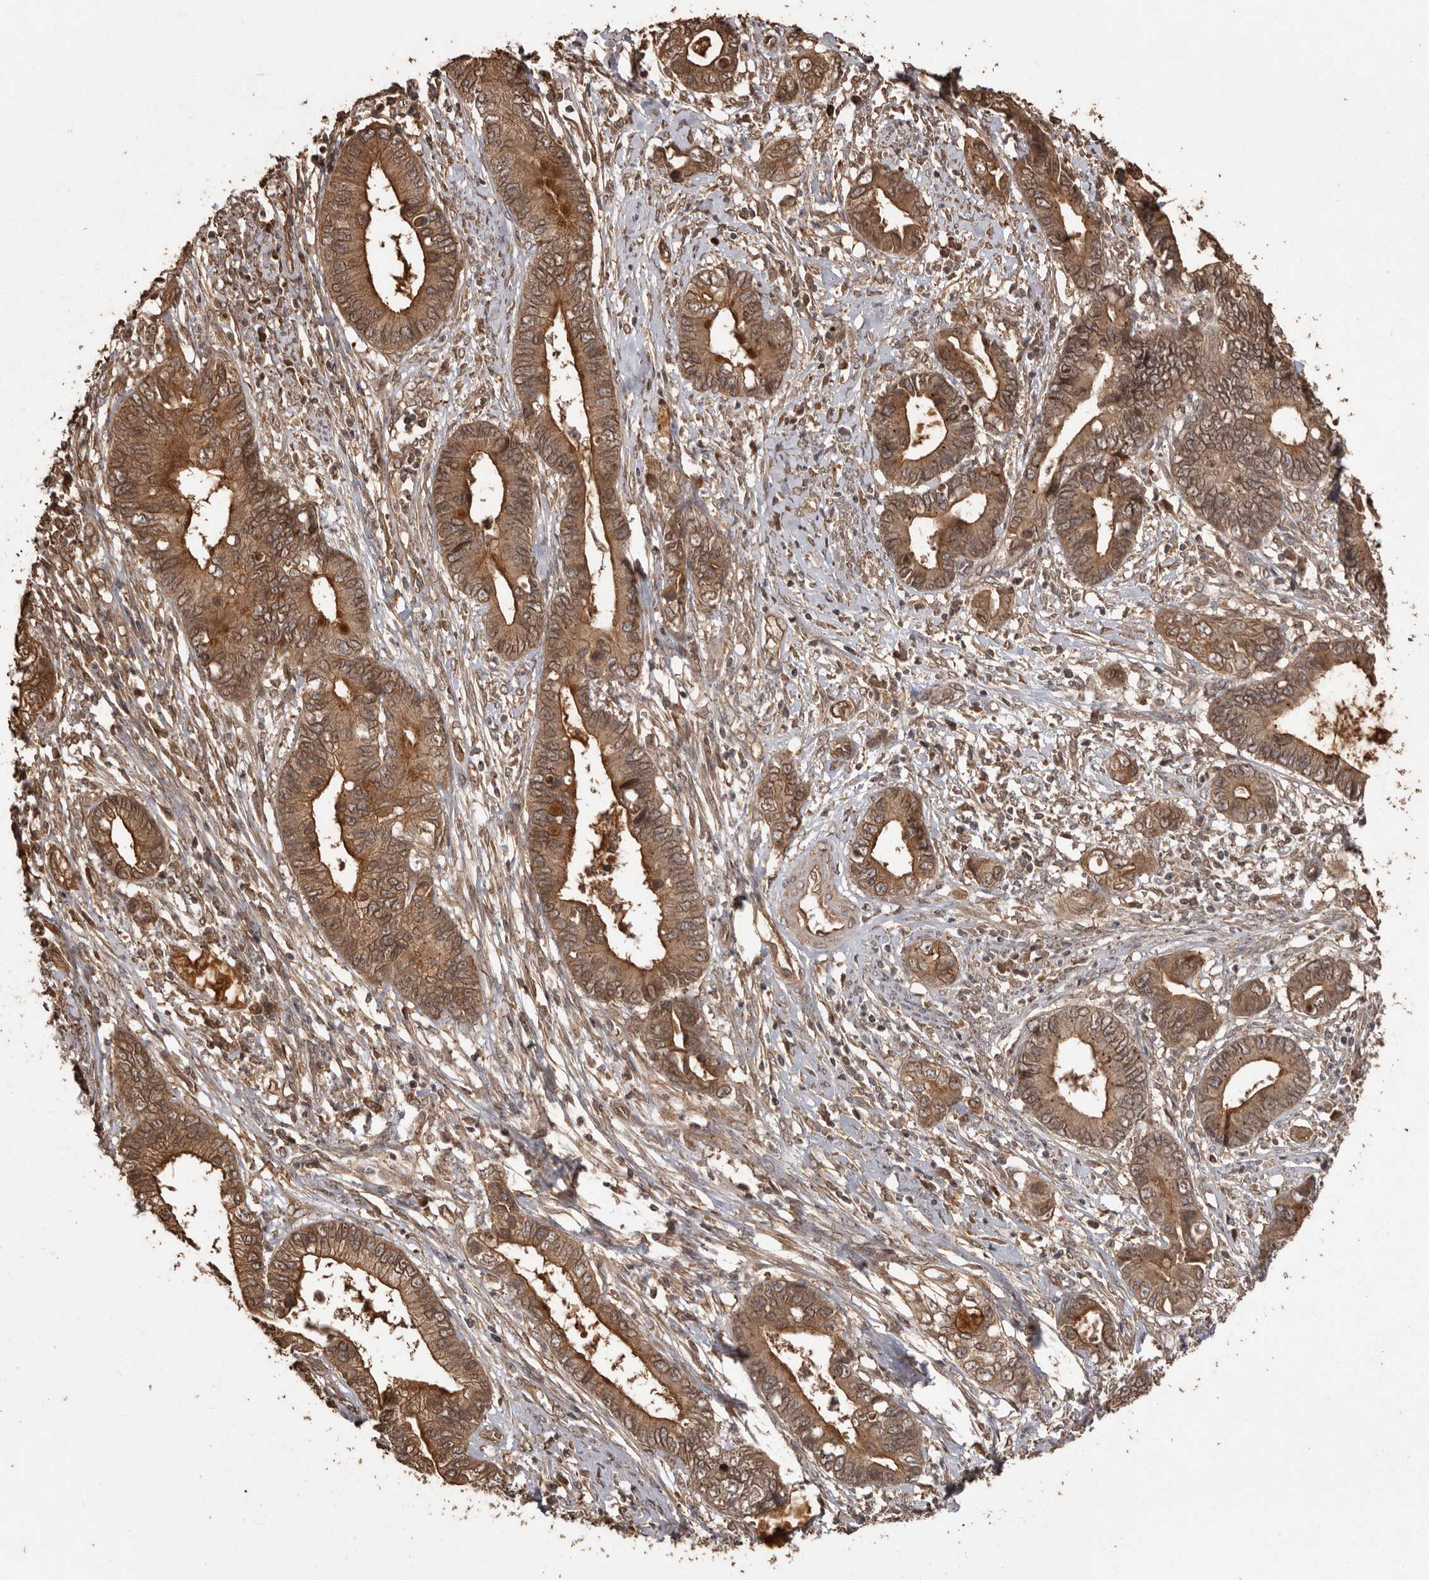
{"staining": {"intensity": "moderate", "quantity": ">75%", "location": "cytoplasmic/membranous,nuclear"}, "tissue": "cervical cancer", "cell_type": "Tumor cells", "image_type": "cancer", "snomed": [{"axis": "morphology", "description": "Adenocarcinoma, NOS"}, {"axis": "topography", "description": "Cervix"}], "caption": "A brown stain highlights moderate cytoplasmic/membranous and nuclear staining of a protein in human cervical adenocarcinoma tumor cells. (brown staining indicates protein expression, while blue staining denotes nuclei).", "gene": "NUP43", "patient": {"sex": "female", "age": 44}}